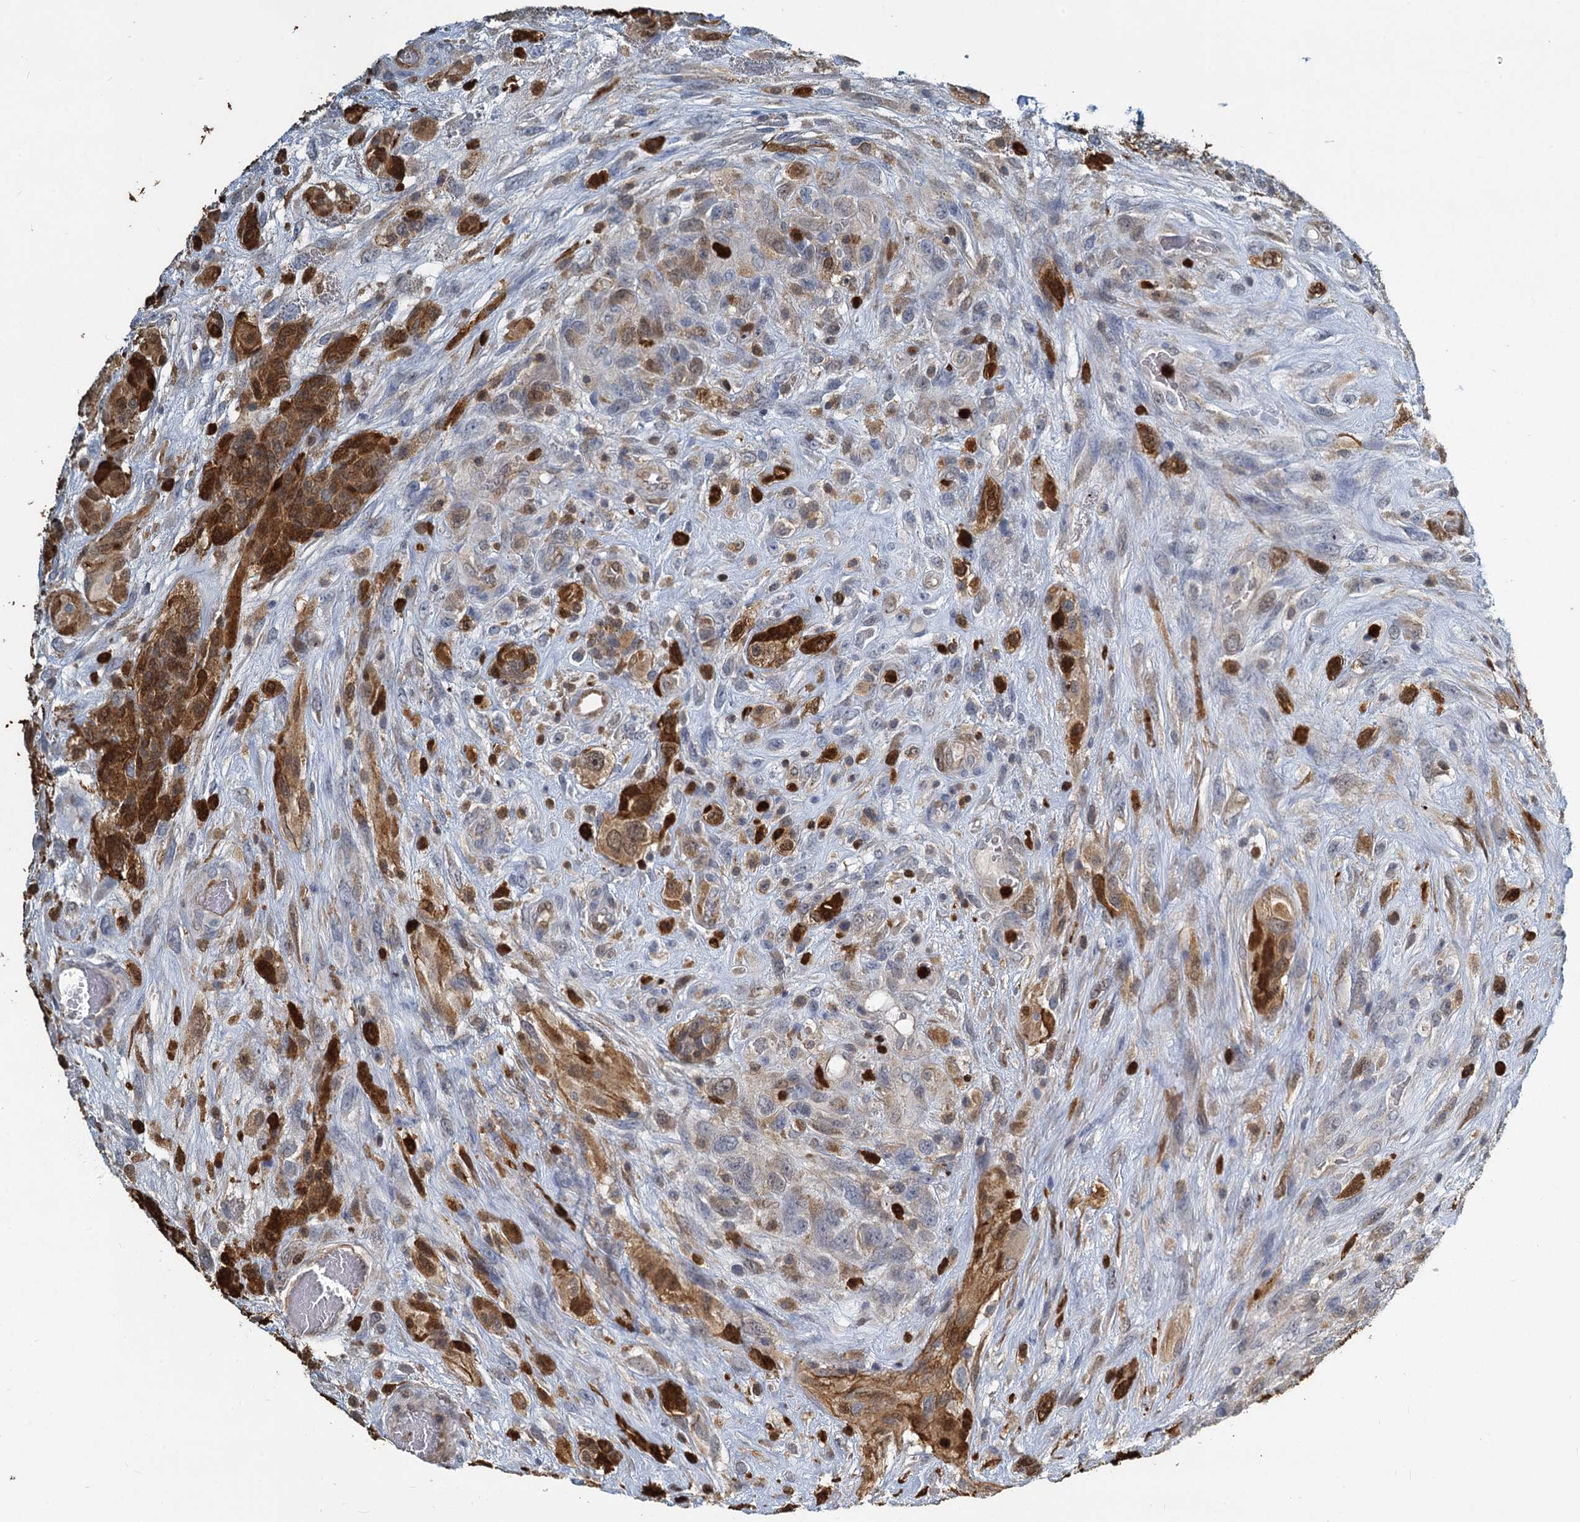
{"staining": {"intensity": "moderate", "quantity": ">75%", "location": "cytoplasmic/membranous,nuclear"}, "tissue": "glioma", "cell_type": "Tumor cells", "image_type": "cancer", "snomed": [{"axis": "morphology", "description": "Glioma, malignant, High grade"}, {"axis": "topography", "description": "Brain"}], "caption": "IHC histopathology image of neoplastic tissue: glioma stained using immunohistochemistry shows medium levels of moderate protein expression localized specifically in the cytoplasmic/membranous and nuclear of tumor cells, appearing as a cytoplasmic/membranous and nuclear brown color.", "gene": "S100A6", "patient": {"sex": "male", "age": 61}}